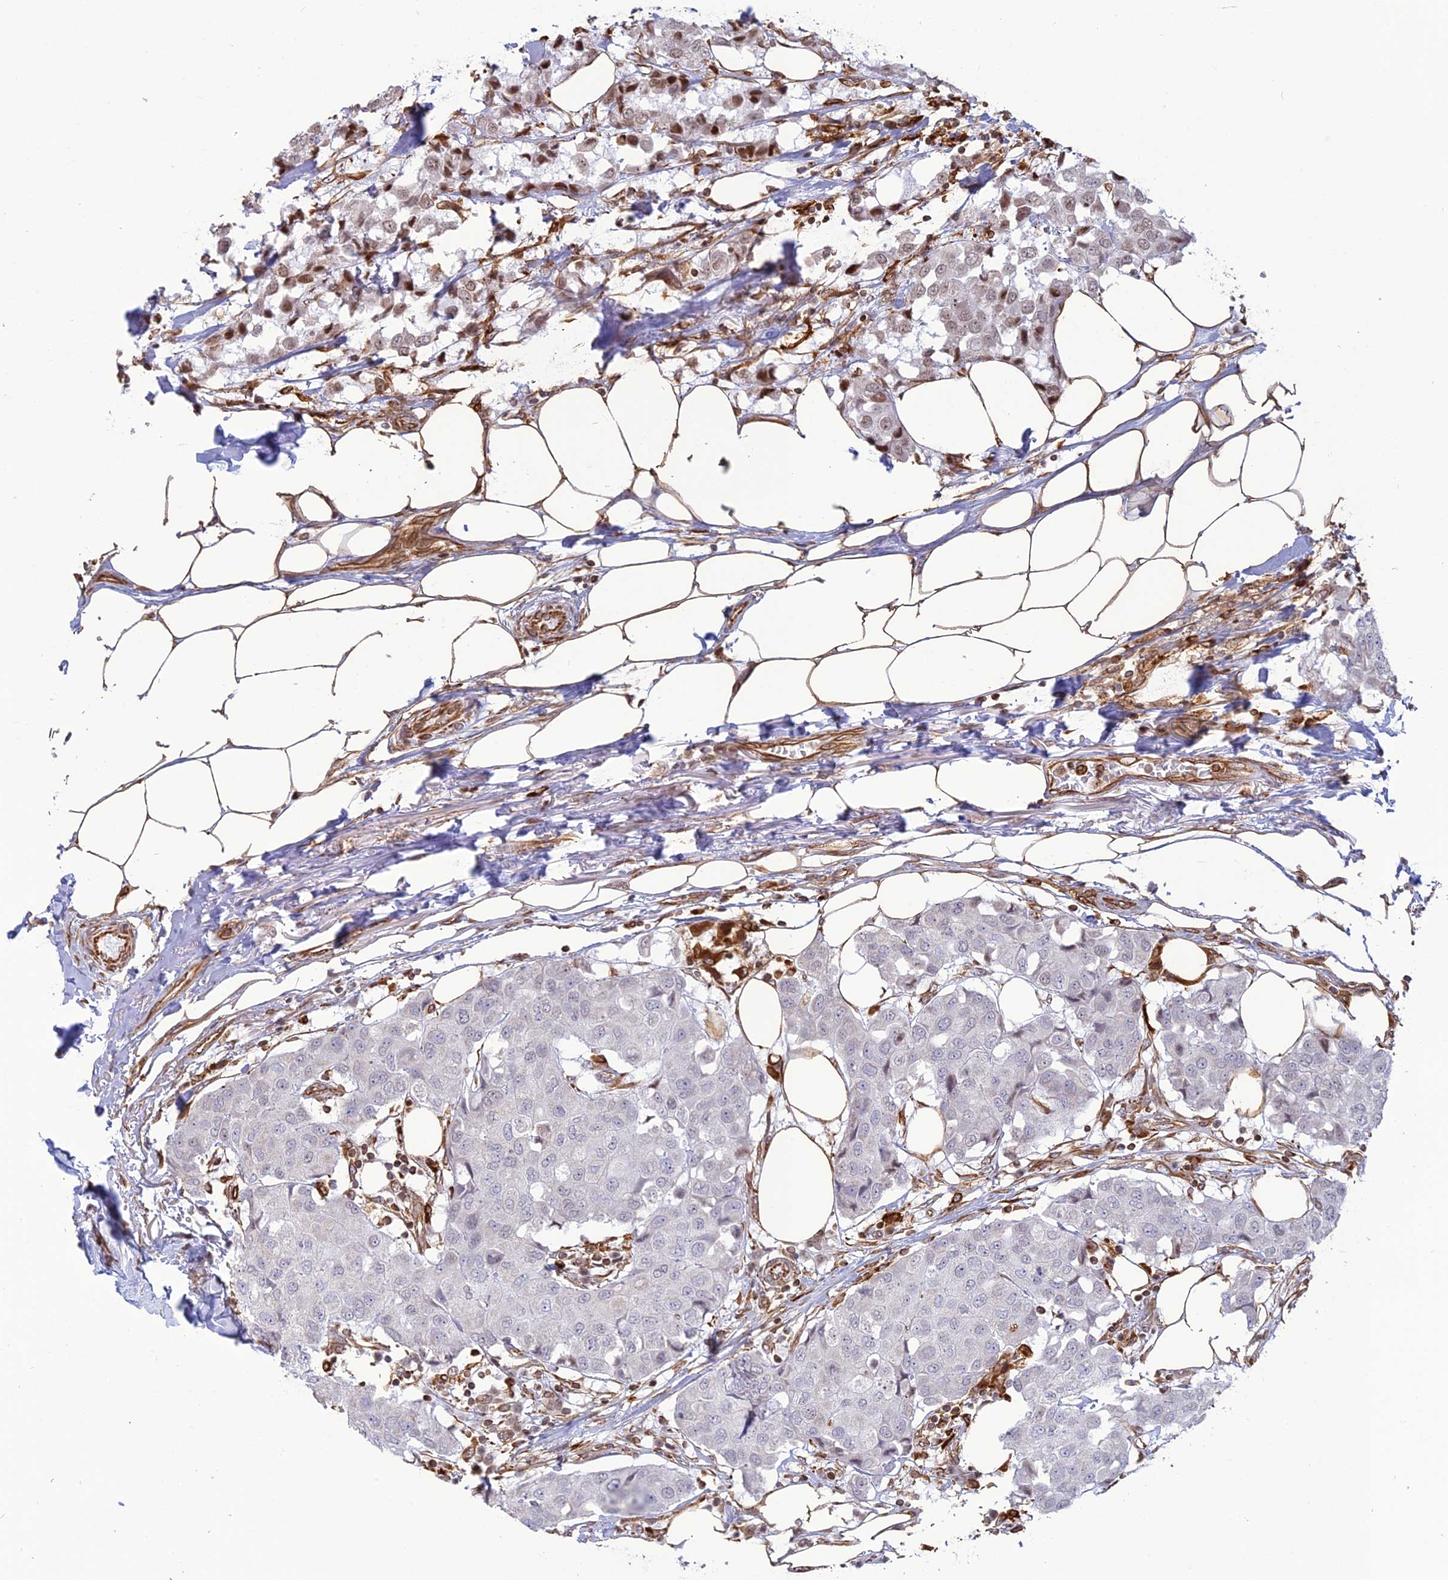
{"staining": {"intensity": "negative", "quantity": "none", "location": "none"}, "tissue": "breast cancer", "cell_type": "Tumor cells", "image_type": "cancer", "snomed": [{"axis": "morphology", "description": "Duct carcinoma"}, {"axis": "topography", "description": "Breast"}], "caption": "Tumor cells are negative for protein expression in human breast cancer (invasive ductal carcinoma).", "gene": "APOBR", "patient": {"sex": "female", "age": 80}}